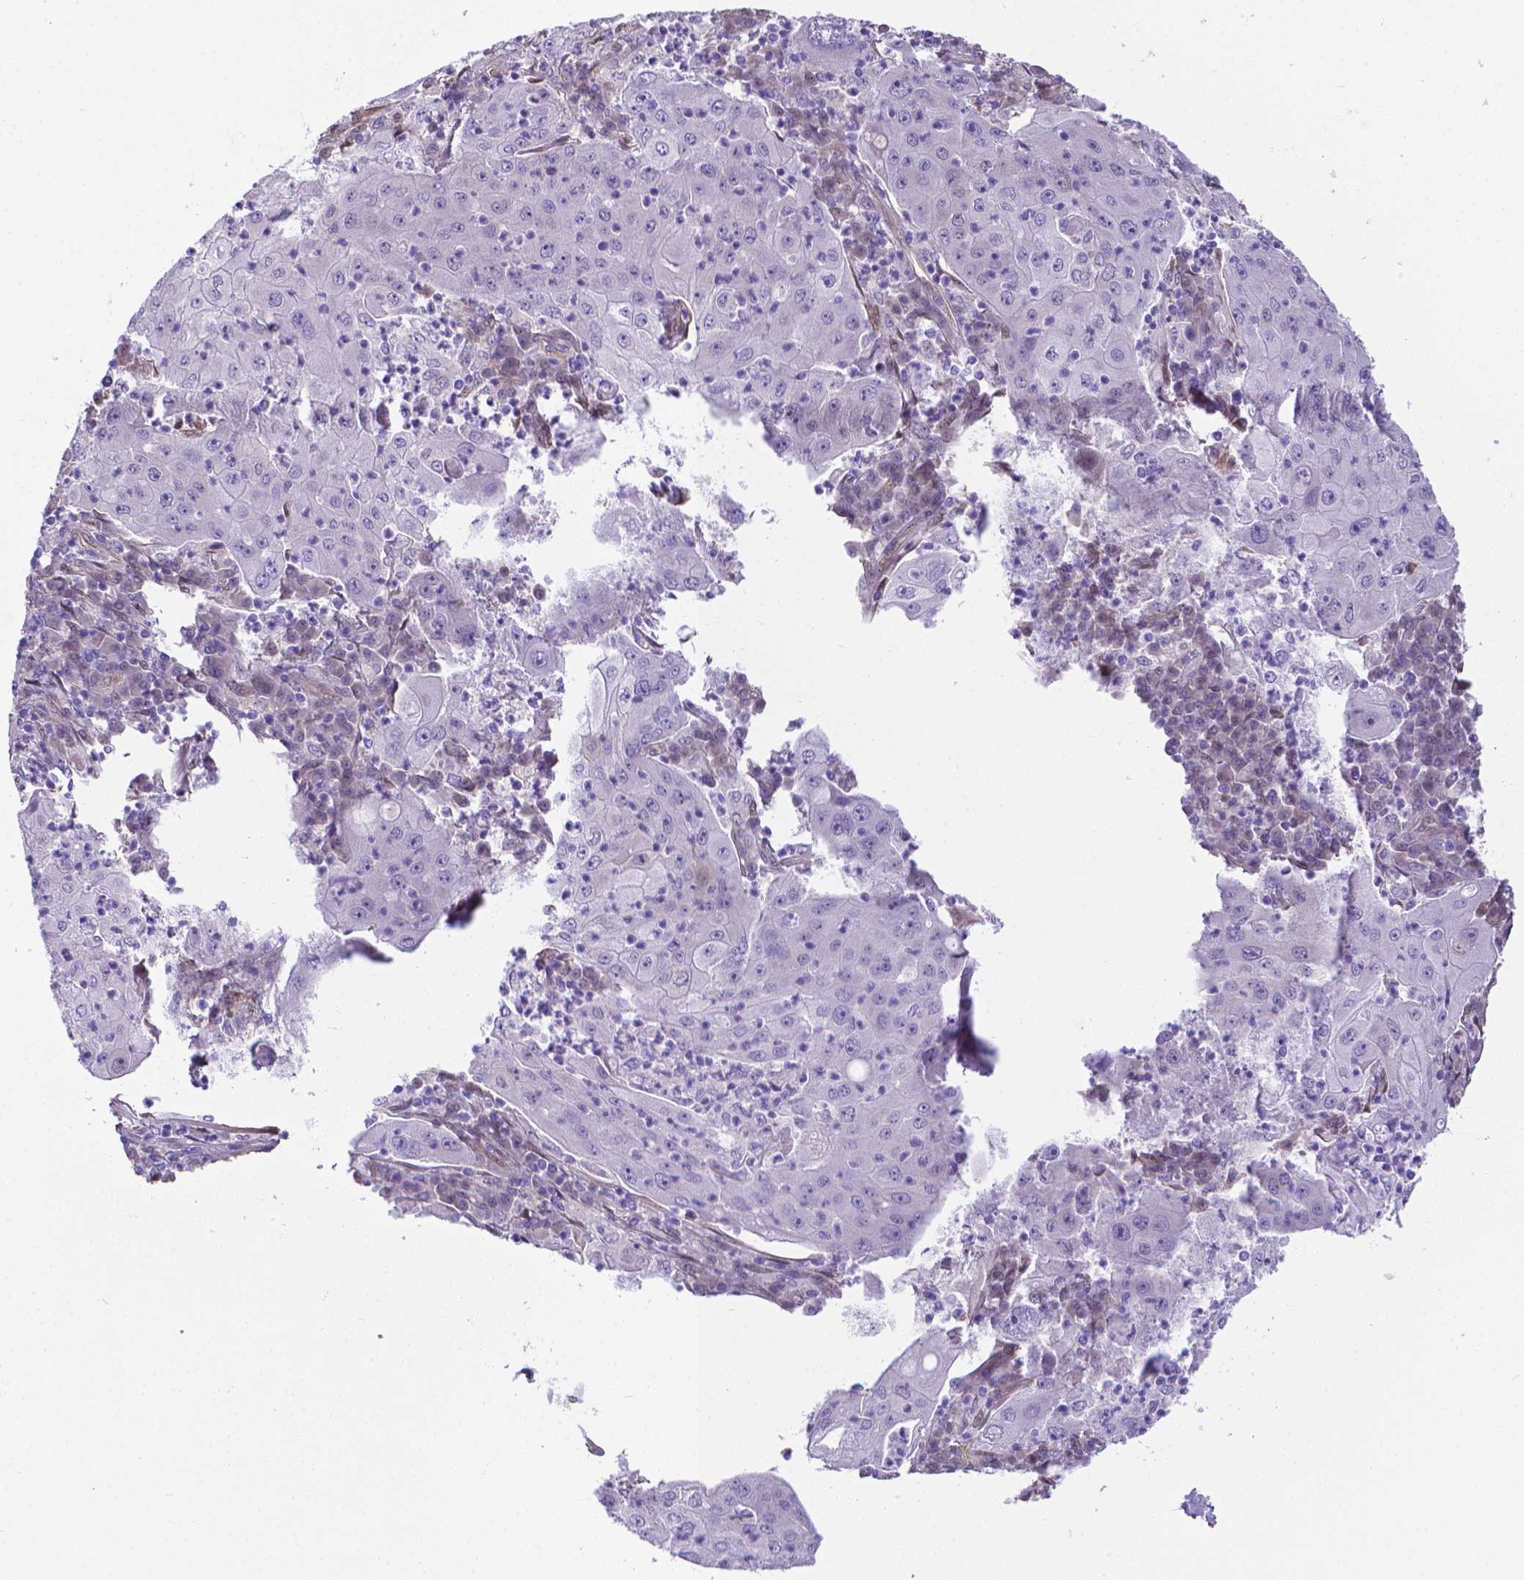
{"staining": {"intensity": "negative", "quantity": "none", "location": "none"}, "tissue": "lung cancer", "cell_type": "Tumor cells", "image_type": "cancer", "snomed": [{"axis": "morphology", "description": "Squamous cell carcinoma, NOS"}, {"axis": "topography", "description": "Lung"}], "caption": "A high-resolution micrograph shows immunohistochemistry staining of lung squamous cell carcinoma, which exhibits no significant staining in tumor cells.", "gene": "CLIC4", "patient": {"sex": "female", "age": 59}}